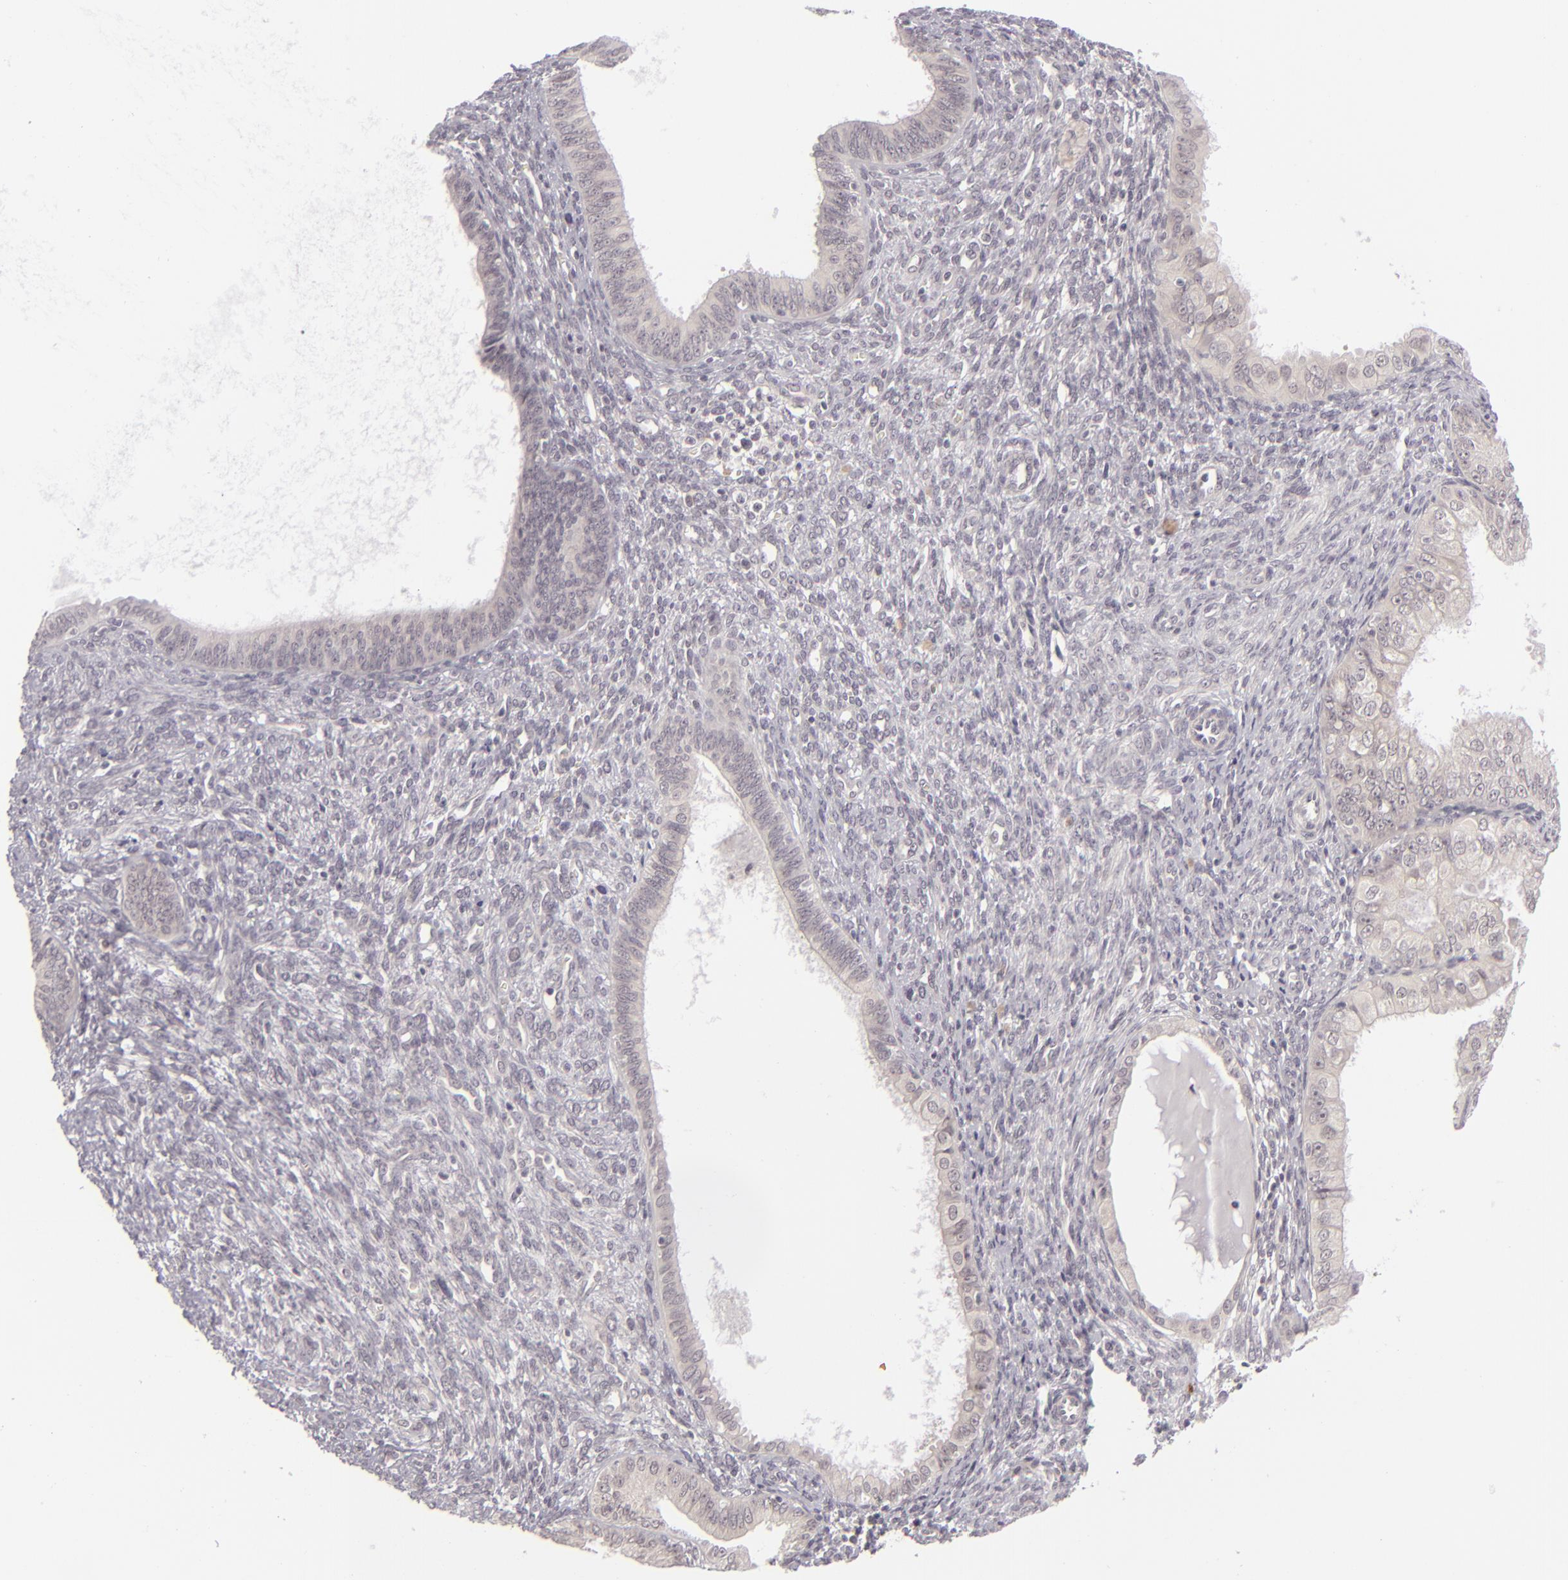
{"staining": {"intensity": "negative", "quantity": "none", "location": "none"}, "tissue": "endometrial cancer", "cell_type": "Tumor cells", "image_type": "cancer", "snomed": [{"axis": "morphology", "description": "Adenocarcinoma, NOS"}, {"axis": "topography", "description": "Endometrium"}], "caption": "Tumor cells are negative for brown protein staining in endometrial cancer (adenocarcinoma).", "gene": "DLG3", "patient": {"sex": "female", "age": 76}}